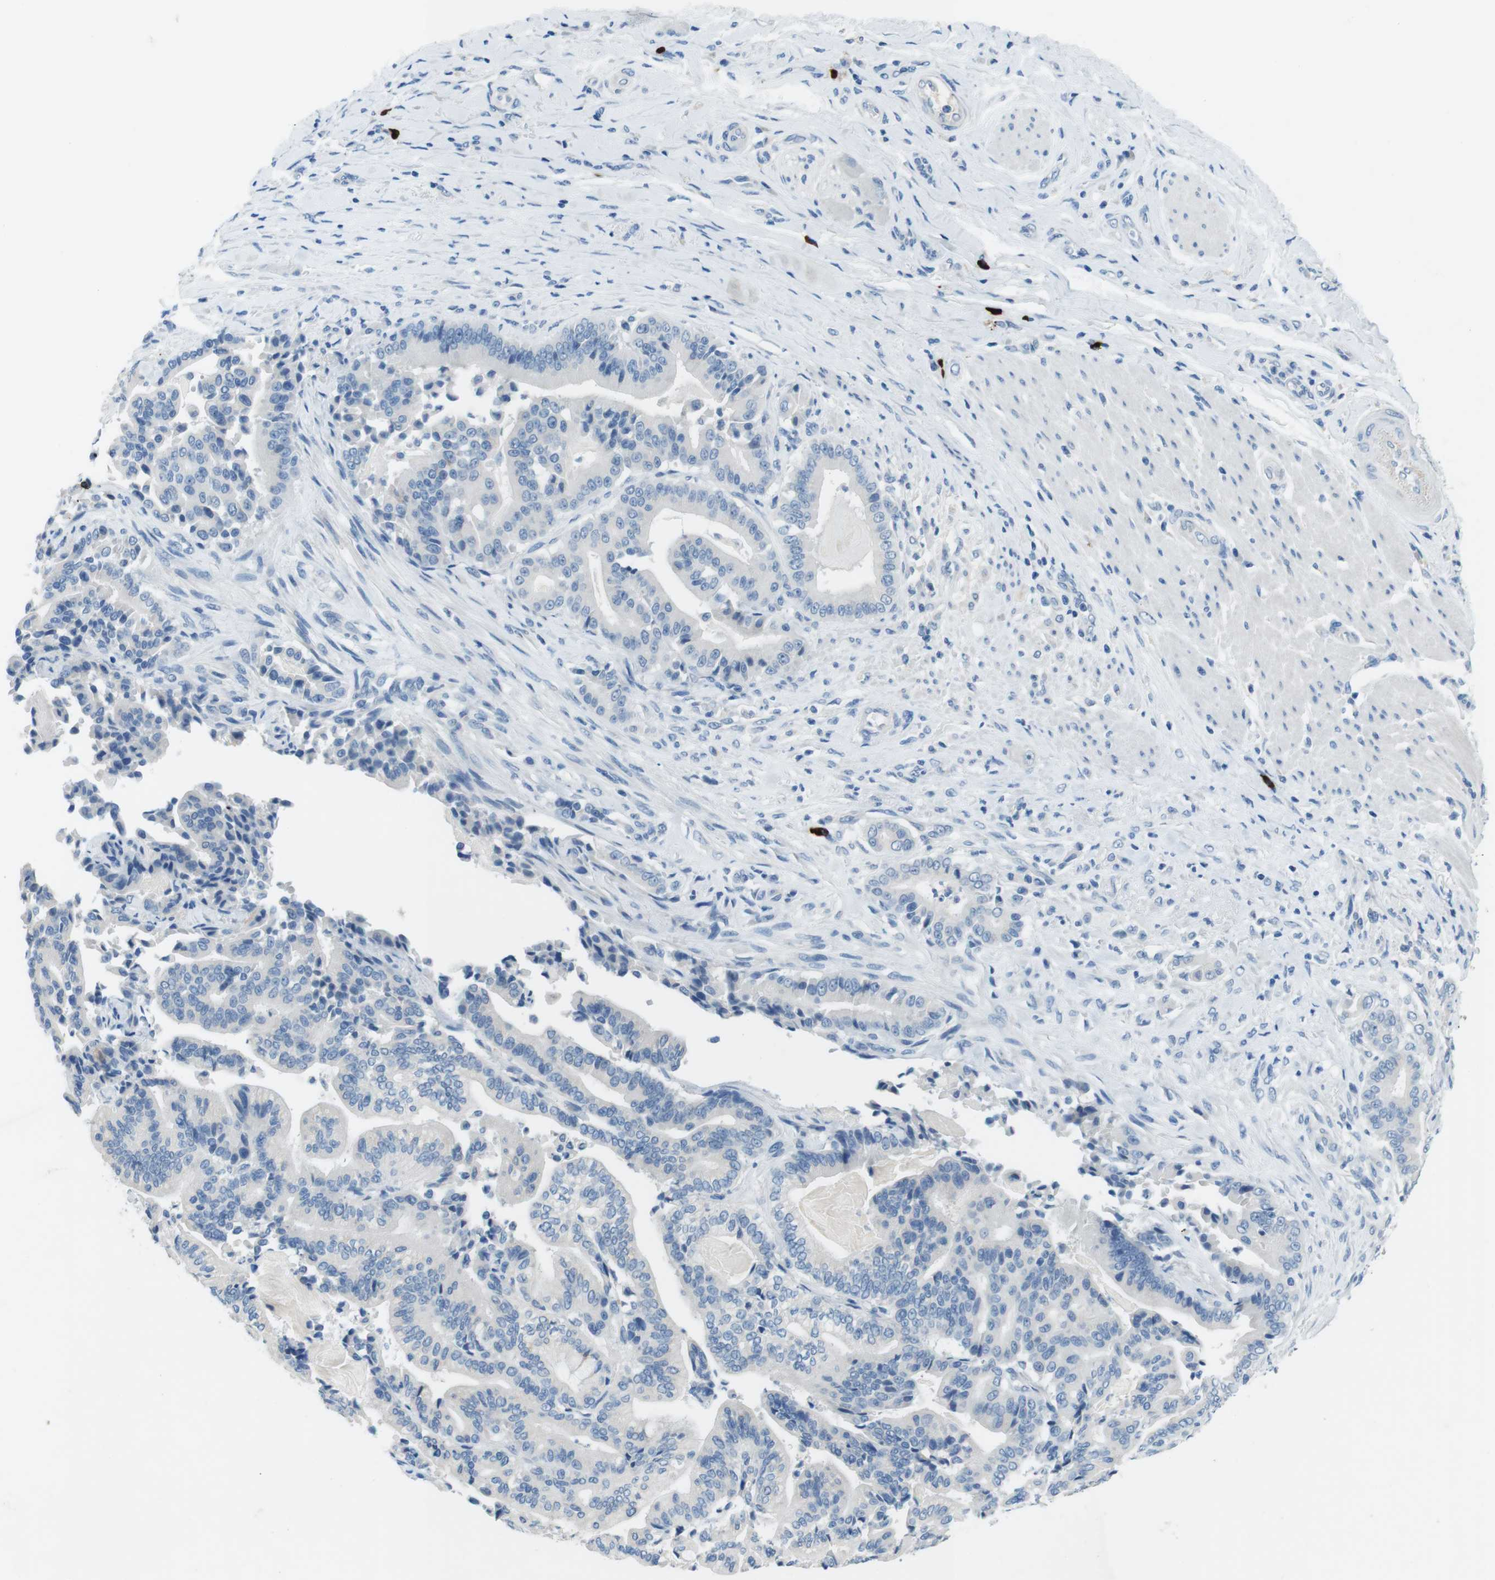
{"staining": {"intensity": "negative", "quantity": "none", "location": "none"}, "tissue": "pancreatic cancer", "cell_type": "Tumor cells", "image_type": "cancer", "snomed": [{"axis": "morphology", "description": "Normal tissue, NOS"}, {"axis": "morphology", "description": "Adenocarcinoma, NOS"}, {"axis": "topography", "description": "Pancreas"}], "caption": "A high-resolution histopathology image shows immunohistochemistry staining of pancreatic cancer, which demonstrates no significant expression in tumor cells.", "gene": "SLC35A3", "patient": {"sex": "male", "age": 63}}